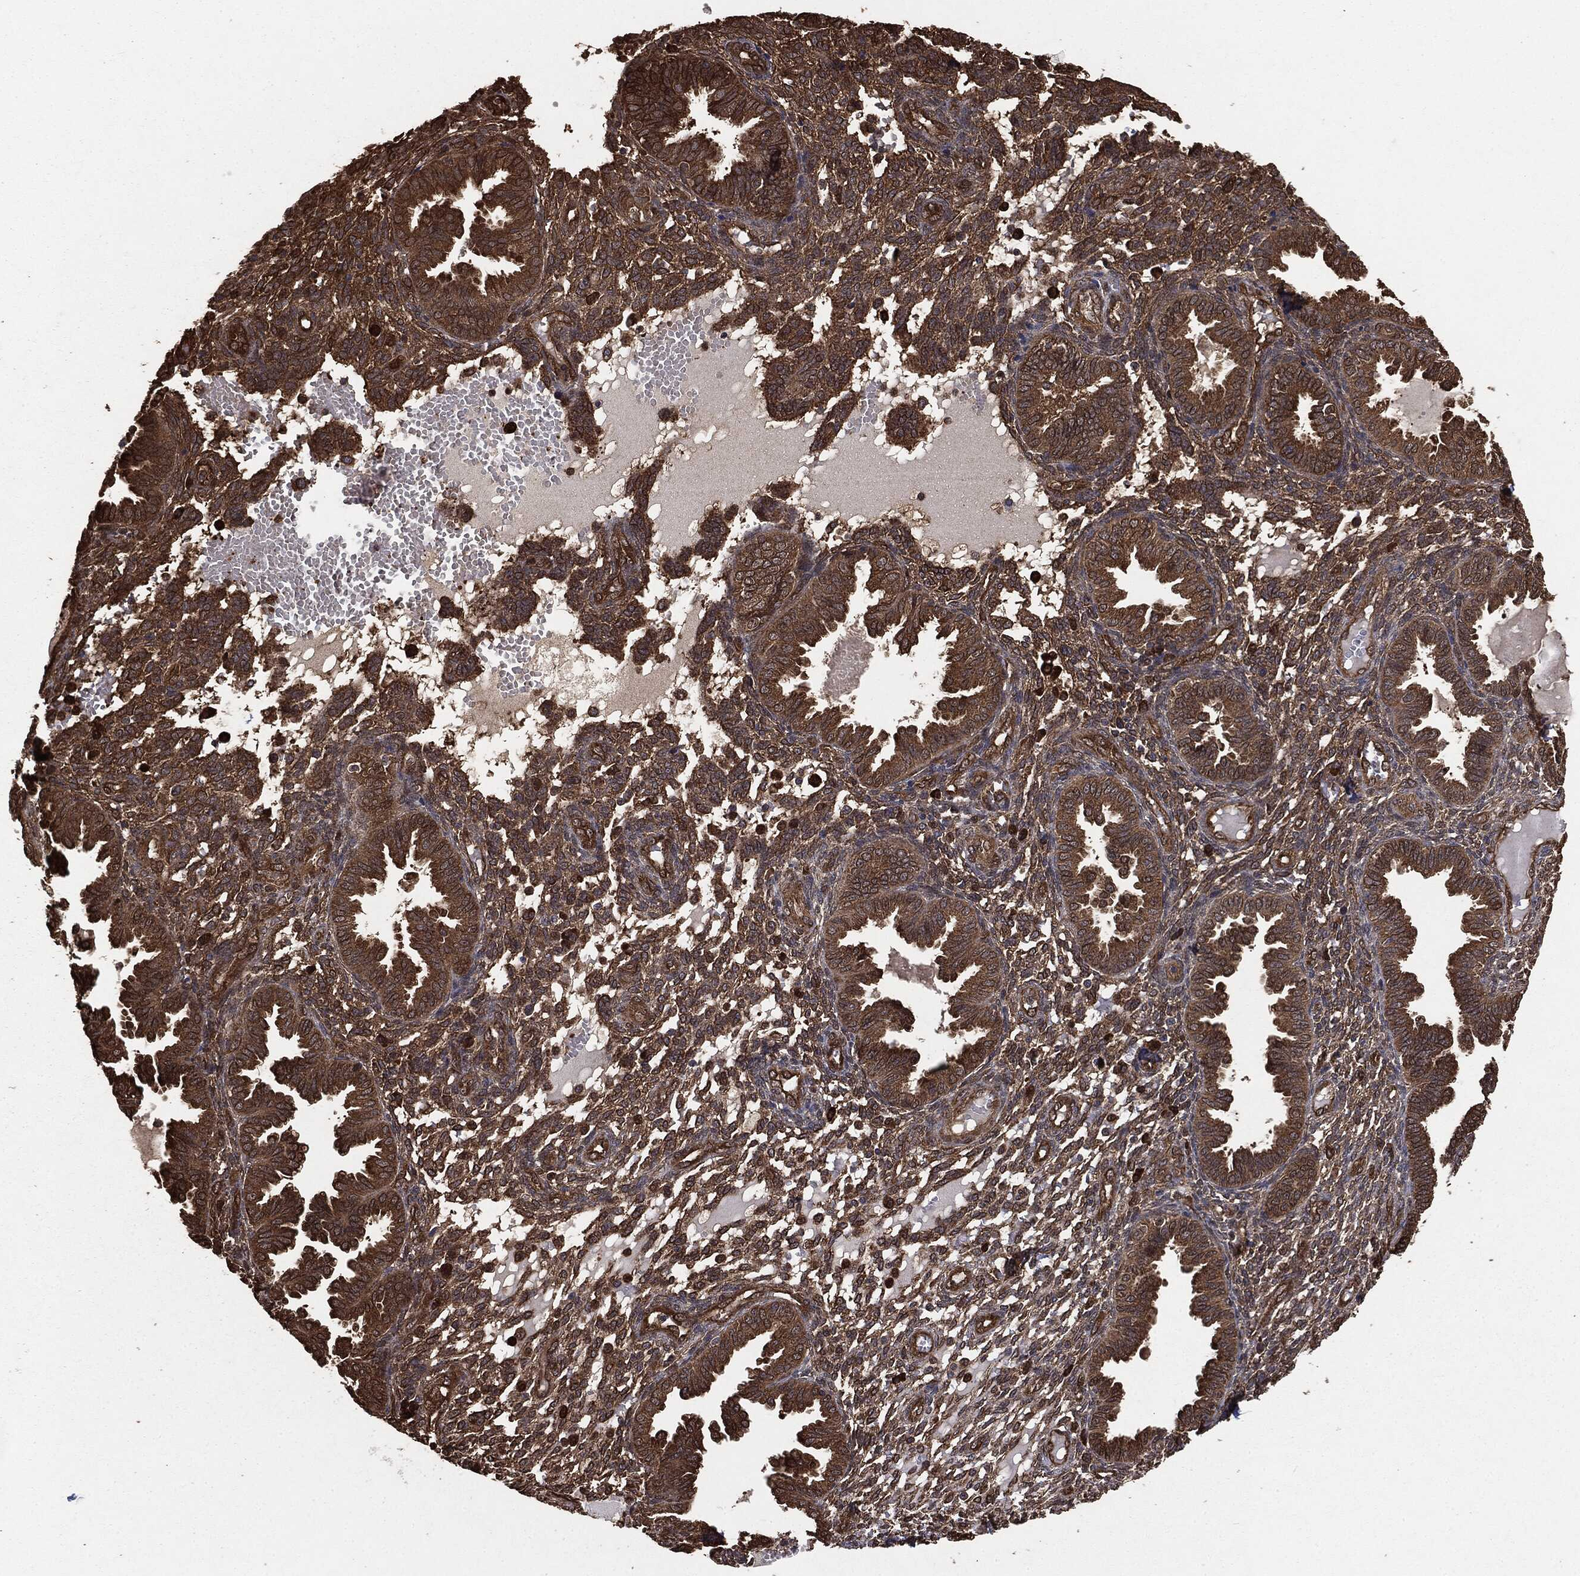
{"staining": {"intensity": "weak", "quantity": "25%-75%", "location": "cytoplasmic/membranous"}, "tissue": "endometrium", "cell_type": "Cells in endometrial stroma", "image_type": "normal", "snomed": [{"axis": "morphology", "description": "Normal tissue, NOS"}, {"axis": "topography", "description": "Endometrium"}], "caption": "Protein expression analysis of normal endometrium displays weak cytoplasmic/membranous positivity in about 25%-75% of cells in endometrial stroma. The protein of interest is stained brown, and the nuclei are stained in blue (DAB IHC with brightfield microscopy, high magnification).", "gene": "NME1", "patient": {"sex": "female", "age": 42}}